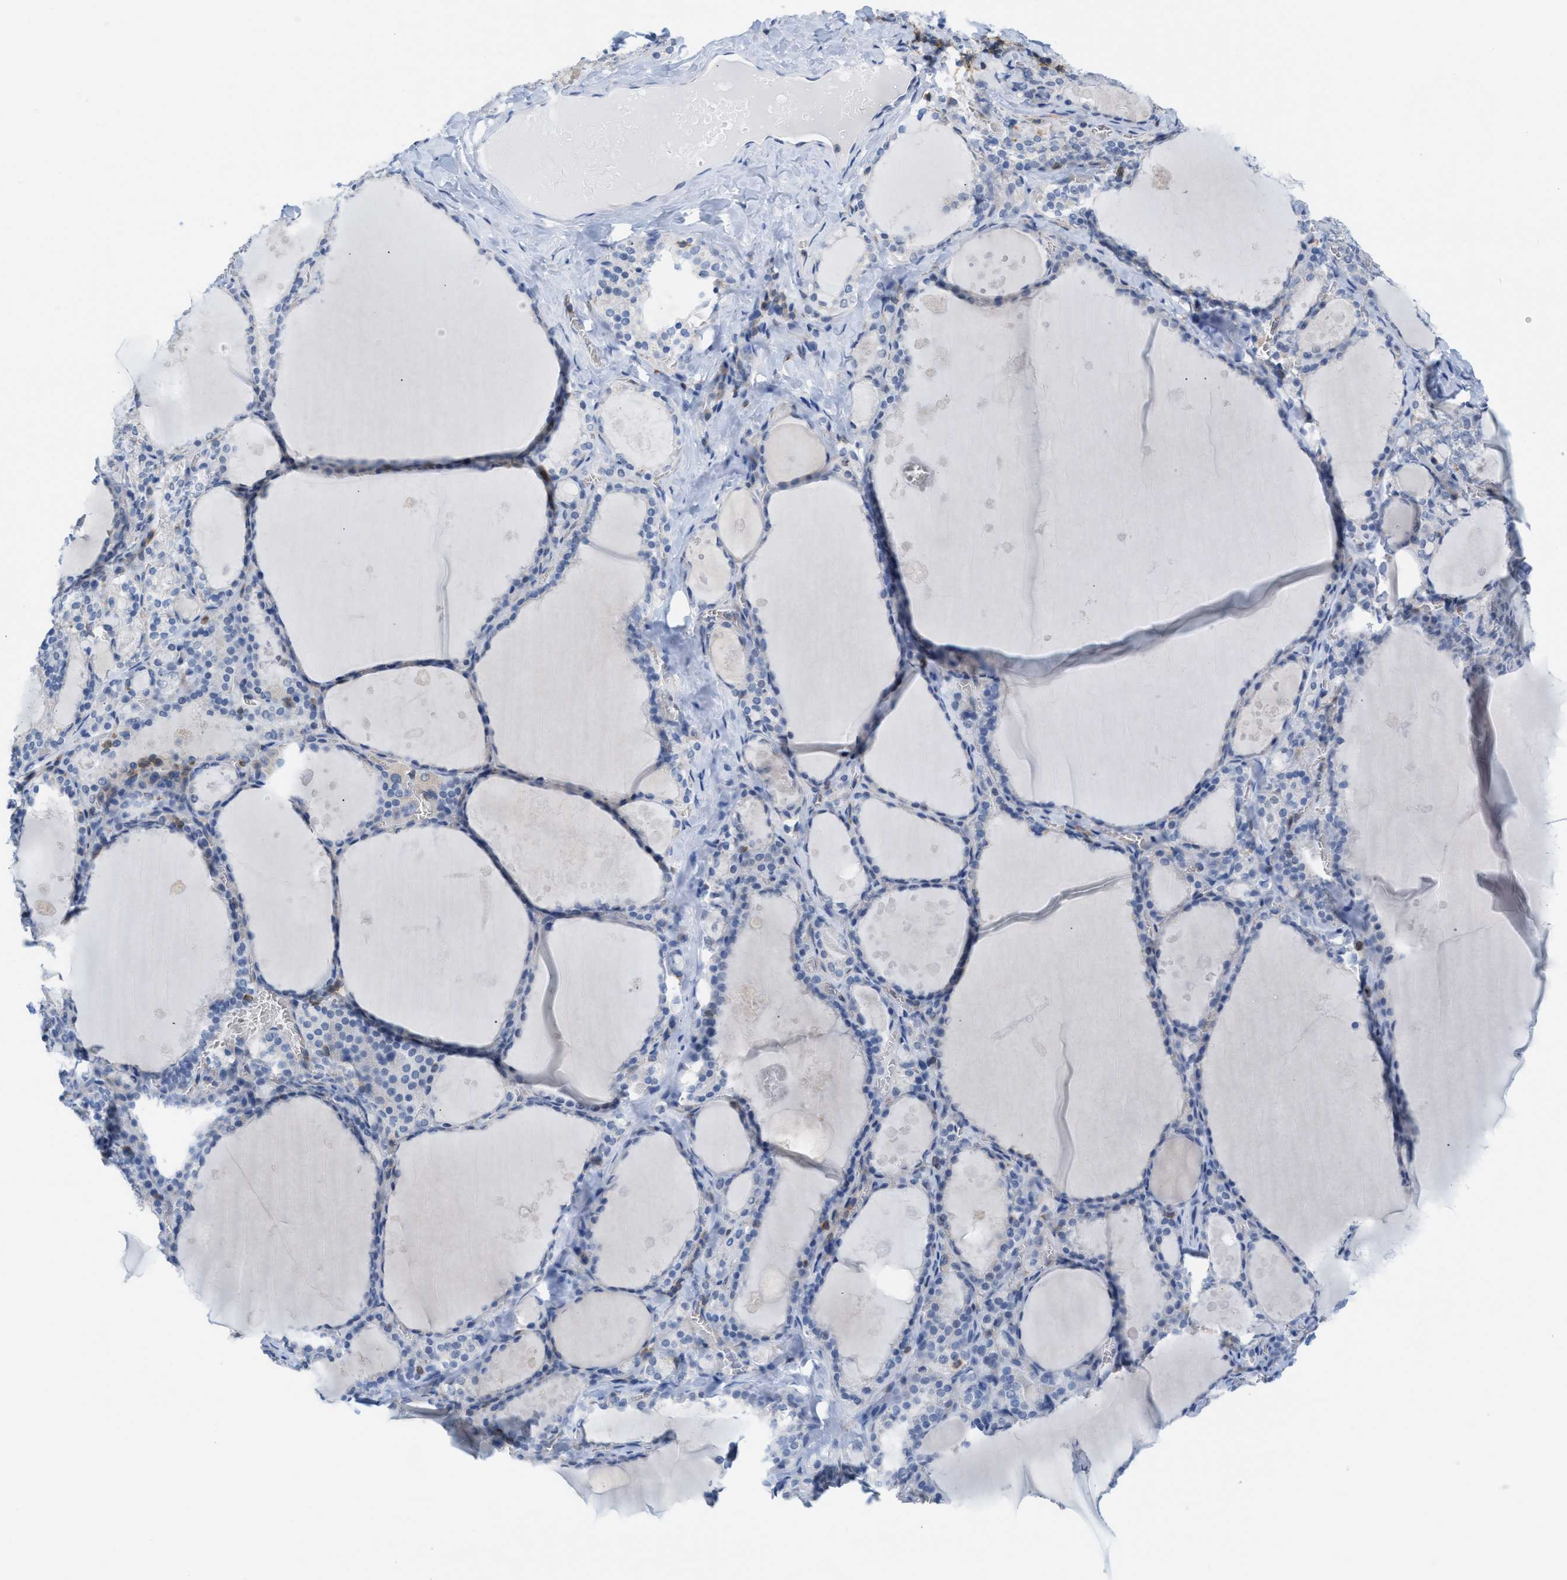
{"staining": {"intensity": "negative", "quantity": "none", "location": "none"}, "tissue": "thyroid gland", "cell_type": "Glandular cells", "image_type": "normal", "snomed": [{"axis": "morphology", "description": "Normal tissue, NOS"}, {"axis": "topography", "description": "Thyroid gland"}], "caption": "Protein analysis of unremarkable thyroid gland exhibits no significant positivity in glandular cells. Brightfield microscopy of immunohistochemistry stained with DAB (3,3'-diaminobenzidine) (brown) and hematoxylin (blue), captured at high magnification.", "gene": "IL16", "patient": {"sex": "male", "age": 56}}